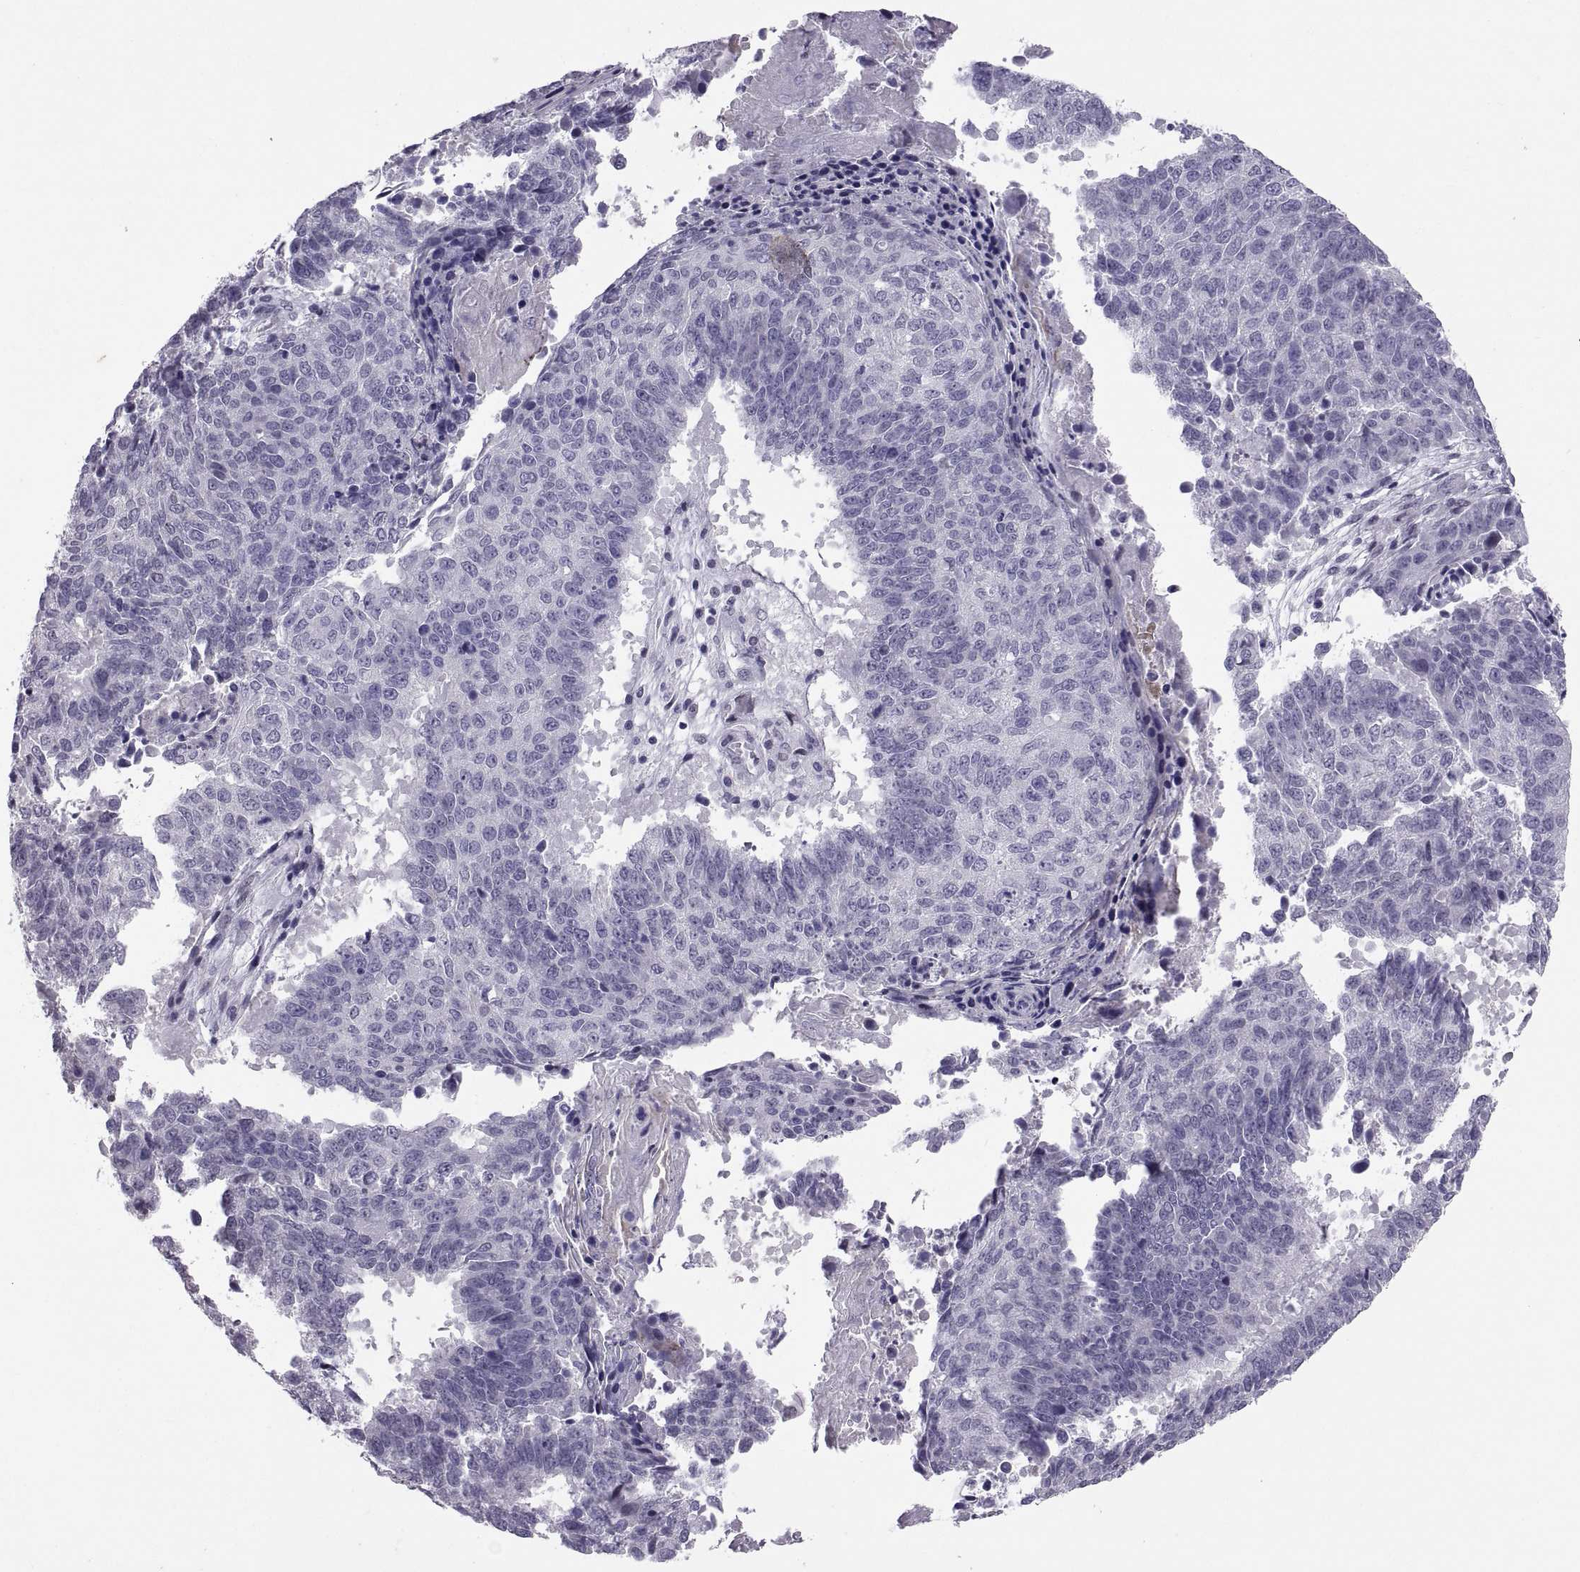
{"staining": {"intensity": "negative", "quantity": "none", "location": "none"}, "tissue": "lung cancer", "cell_type": "Tumor cells", "image_type": "cancer", "snomed": [{"axis": "morphology", "description": "Squamous cell carcinoma, NOS"}, {"axis": "topography", "description": "Lung"}], "caption": "Image shows no protein expression in tumor cells of lung cancer (squamous cell carcinoma) tissue. (Stains: DAB immunohistochemistry (IHC) with hematoxylin counter stain, Microscopy: brightfield microscopy at high magnification).", "gene": "KRT77", "patient": {"sex": "male", "age": 73}}